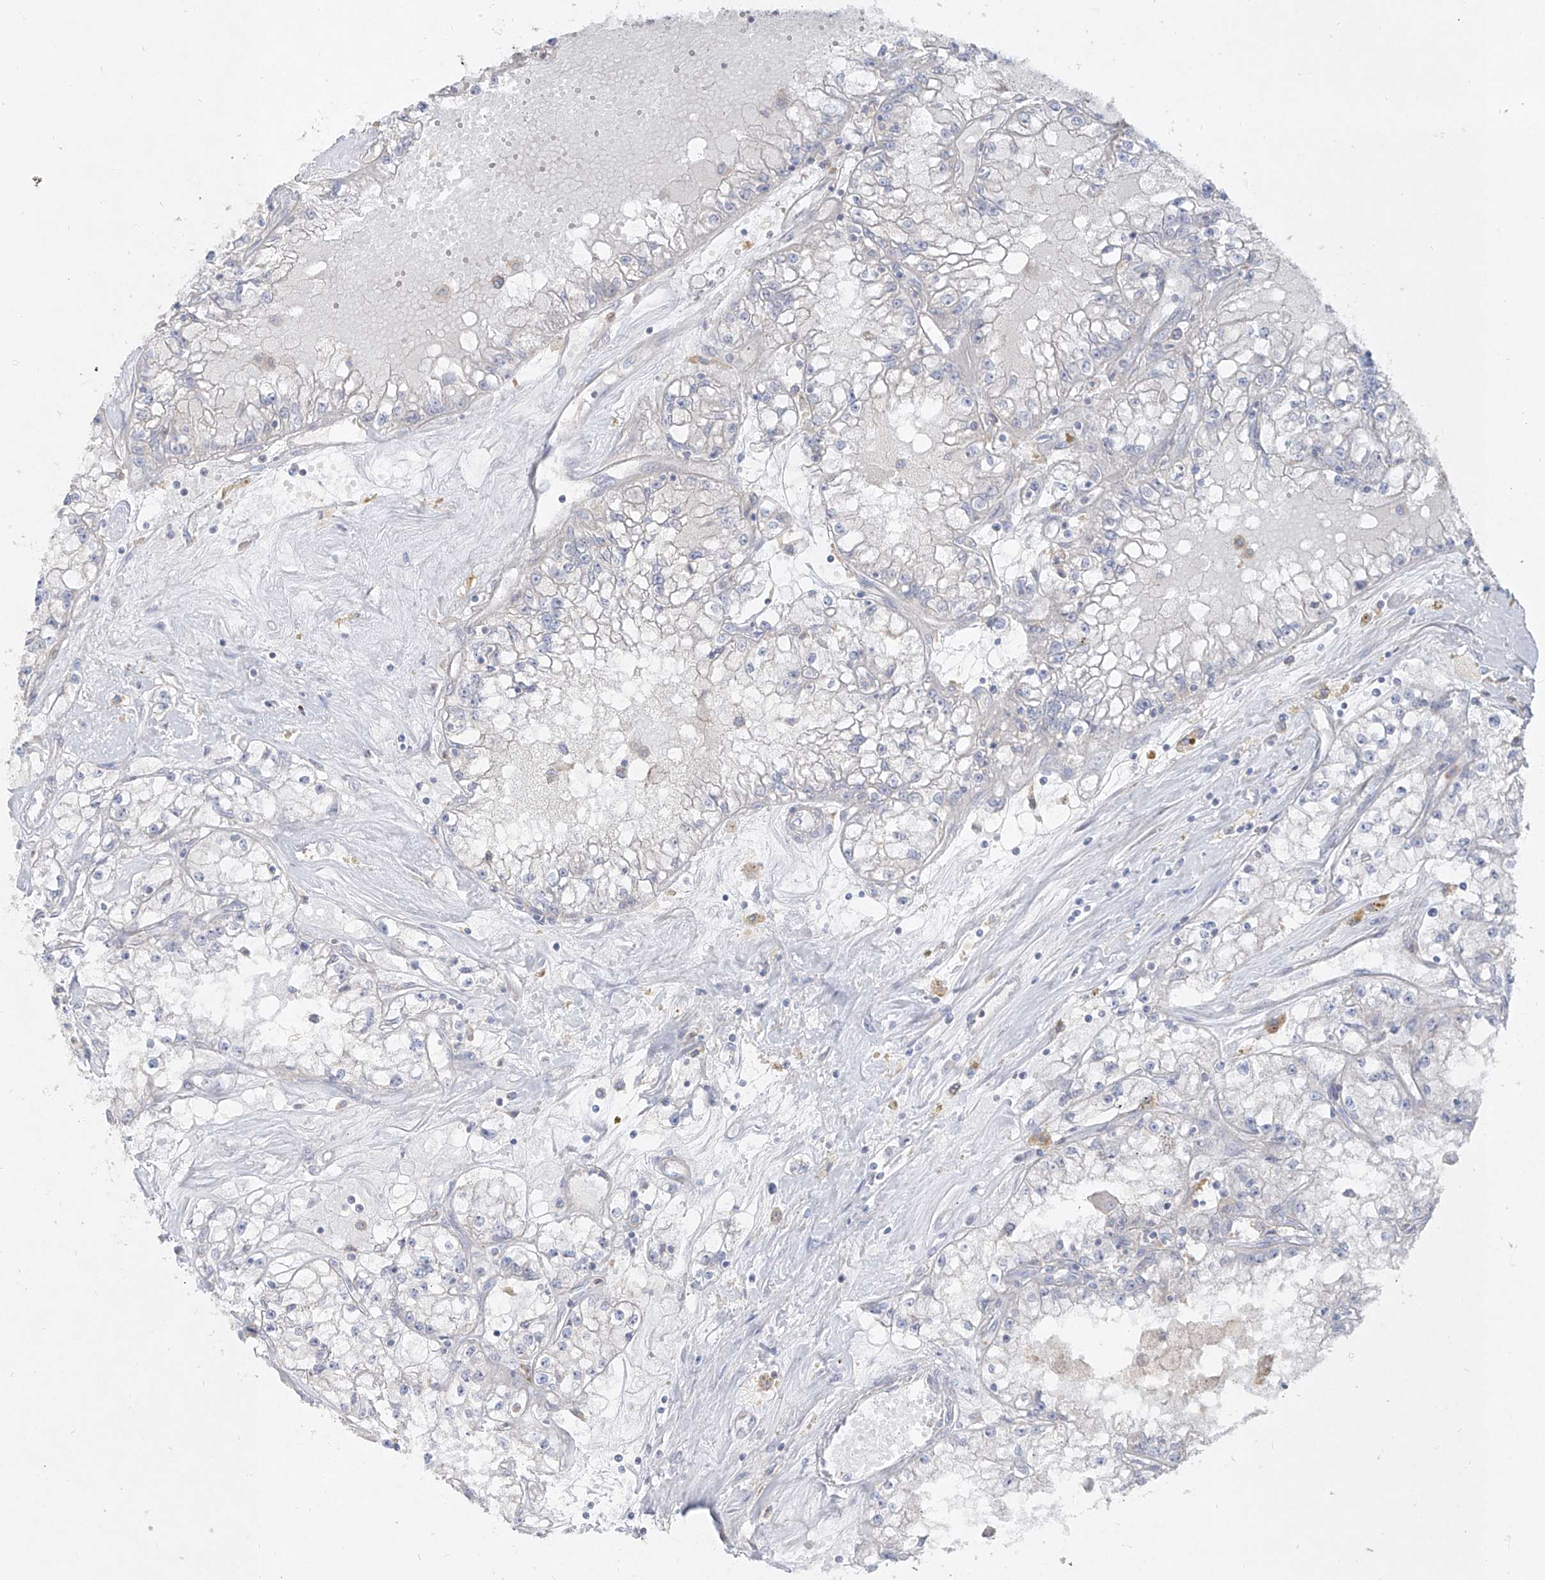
{"staining": {"intensity": "negative", "quantity": "none", "location": "none"}, "tissue": "renal cancer", "cell_type": "Tumor cells", "image_type": "cancer", "snomed": [{"axis": "morphology", "description": "Adenocarcinoma, NOS"}, {"axis": "topography", "description": "Kidney"}], "caption": "Immunohistochemical staining of adenocarcinoma (renal) shows no significant staining in tumor cells. (DAB (3,3'-diaminobenzidine) immunohistochemistry (IHC) with hematoxylin counter stain).", "gene": "RBFOX3", "patient": {"sex": "male", "age": 56}}